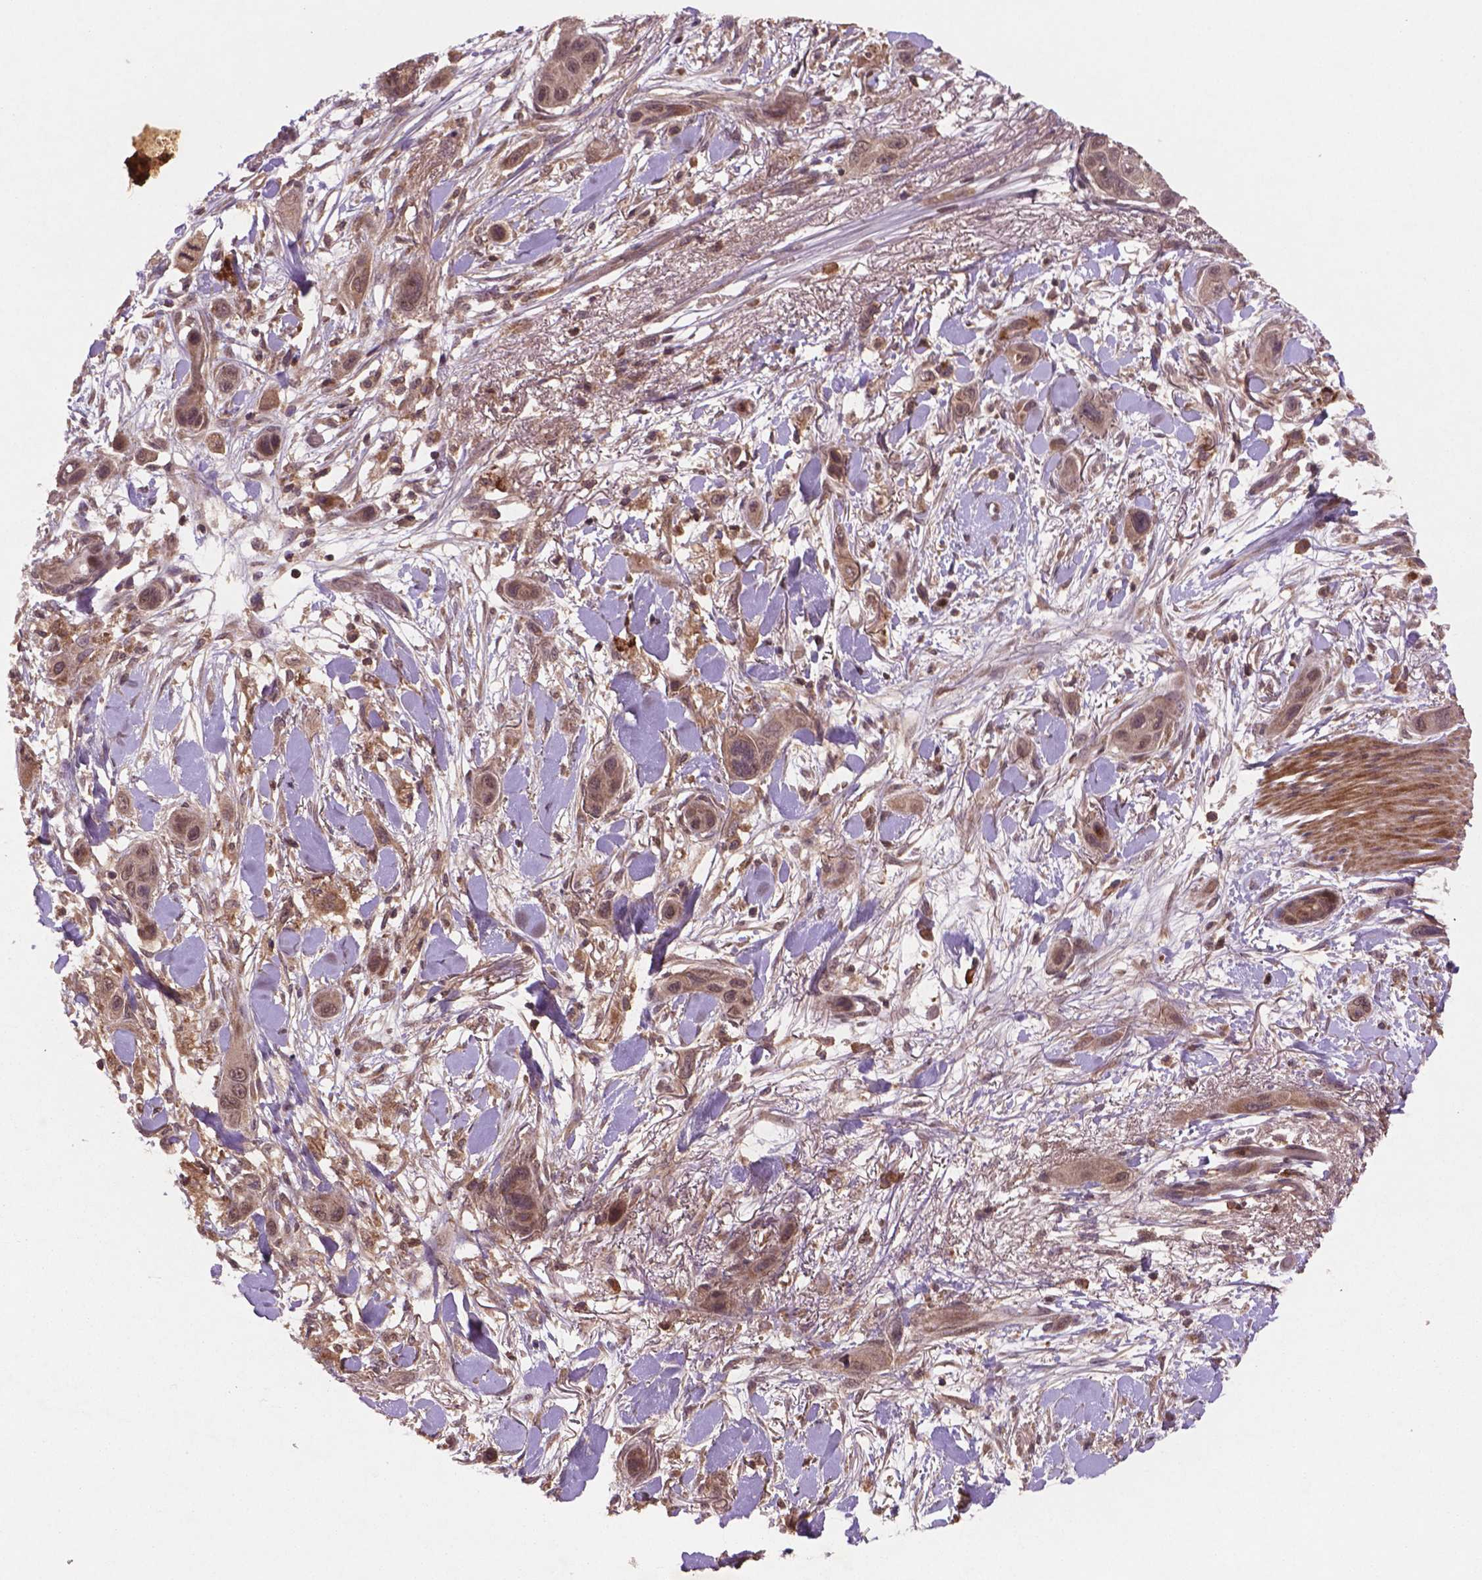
{"staining": {"intensity": "weak", "quantity": ">75%", "location": "cytoplasmic/membranous,nuclear"}, "tissue": "skin cancer", "cell_type": "Tumor cells", "image_type": "cancer", "snomed": [{"axis": "morphology", "description": "Squamous cell carcinoma, NOS"}, {"axis": "topography", "description": "Skin"}], "caption": "This is a histology image of immunohistochemistry staining of skin cancer, which shows weak expression in the cytoplasmic/membranous and nuclear of tumor cells.", "gene": "NIPAL2", "patient": {"sex": "male", "age": 79}}